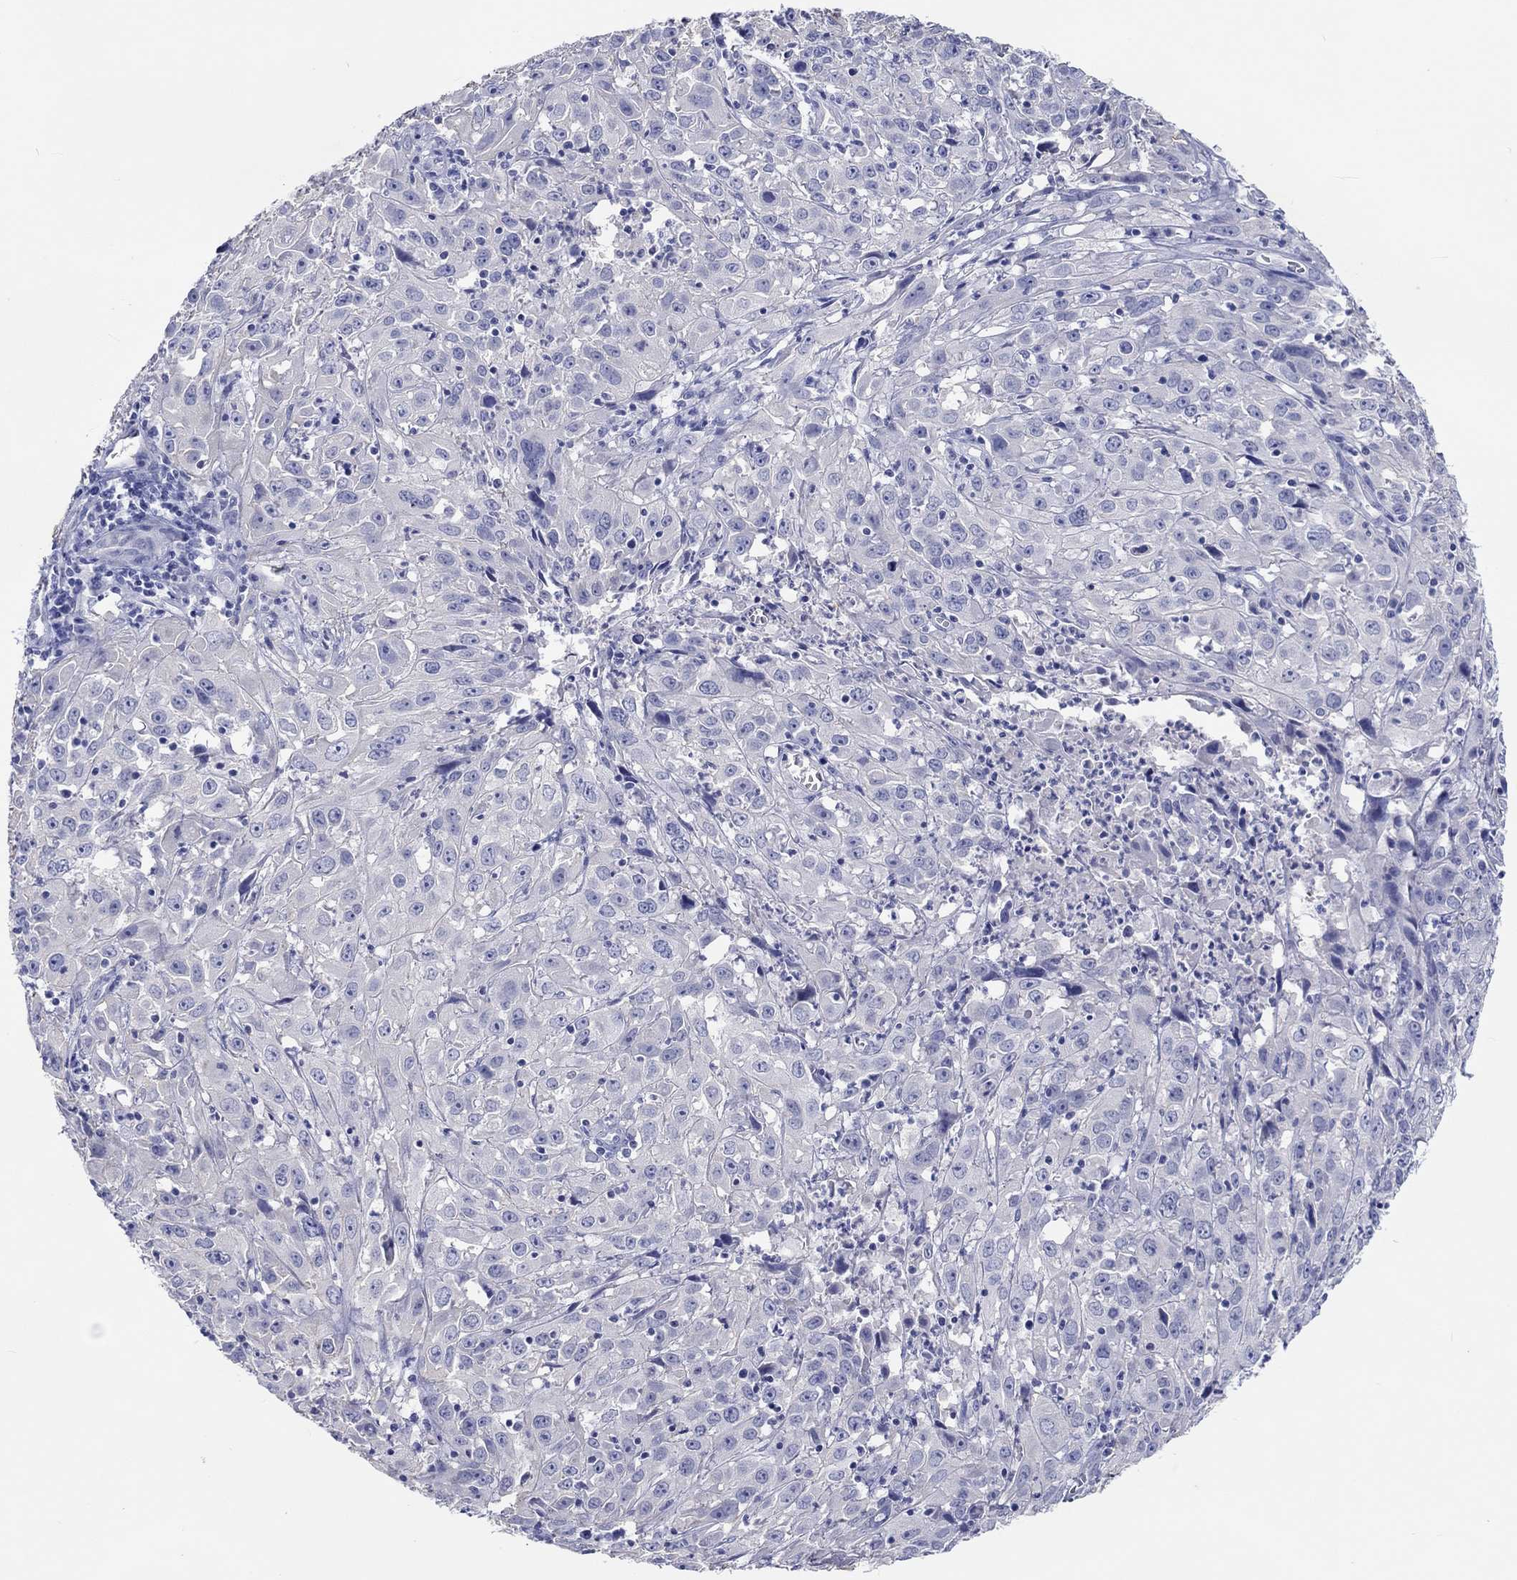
{"staining": {"intensity": "negative", "quantity": "none", "location": "none"}, "tissue": "cervical cancer", "cell_type": "Tumor cells", "image_type": "cancer", "snomed": [{"axis": "morphology", "description": "Squamous cell carcinoma, NOS"}, {"axis": "topography", "description": "Cervix"}], "caption": "Tumor cells are negative for protein expression in human squamous cell carcinoma (cervical).", "gene": "CDY2B", "patient": {"sex": "female", "age": 32}}